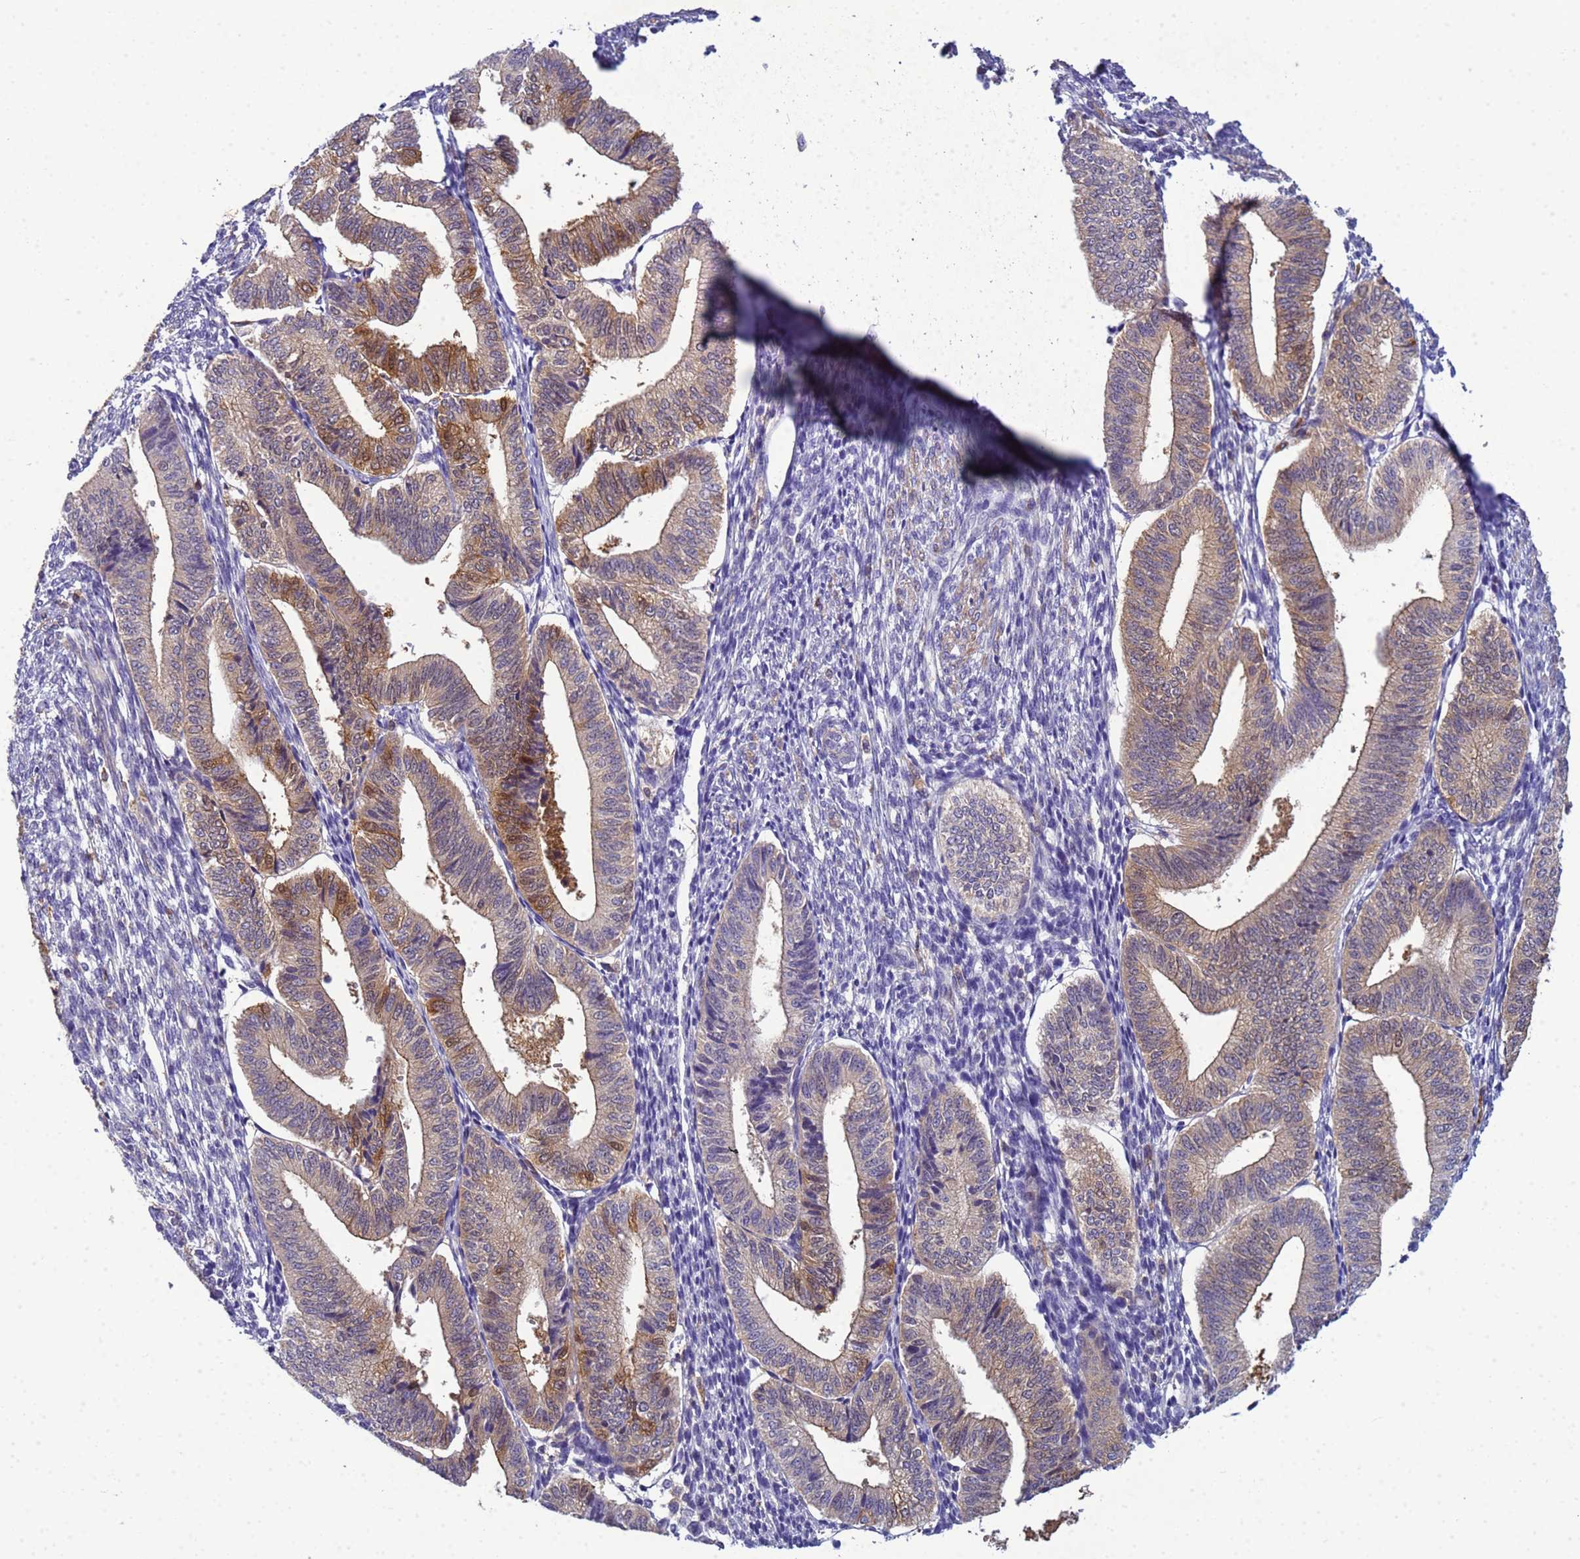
{"staining": {"intensity": "negative", "quantity": "none", "location": "none"}, "tissue": "endometrium", "cell_type": "Cells in endometrial stroma", "image_type": "normal", "snomed": [{"axis": "morphology", "description": "Normal tissue, NOS"}, {"axis": "topography", "description": "Endometrium"}], "caption": "IHC micrograph of normal endometrium stained for a protein (brown), which displays no positivity in cells in endometrial stroma. The staining is performed using DAB (3,3'-diaminobenzidine) brown chromogen with nuclei counter-stained in using hematoxylin.", "gene": "KLHL13", "patient": {"sex": "female", "age": 34}}